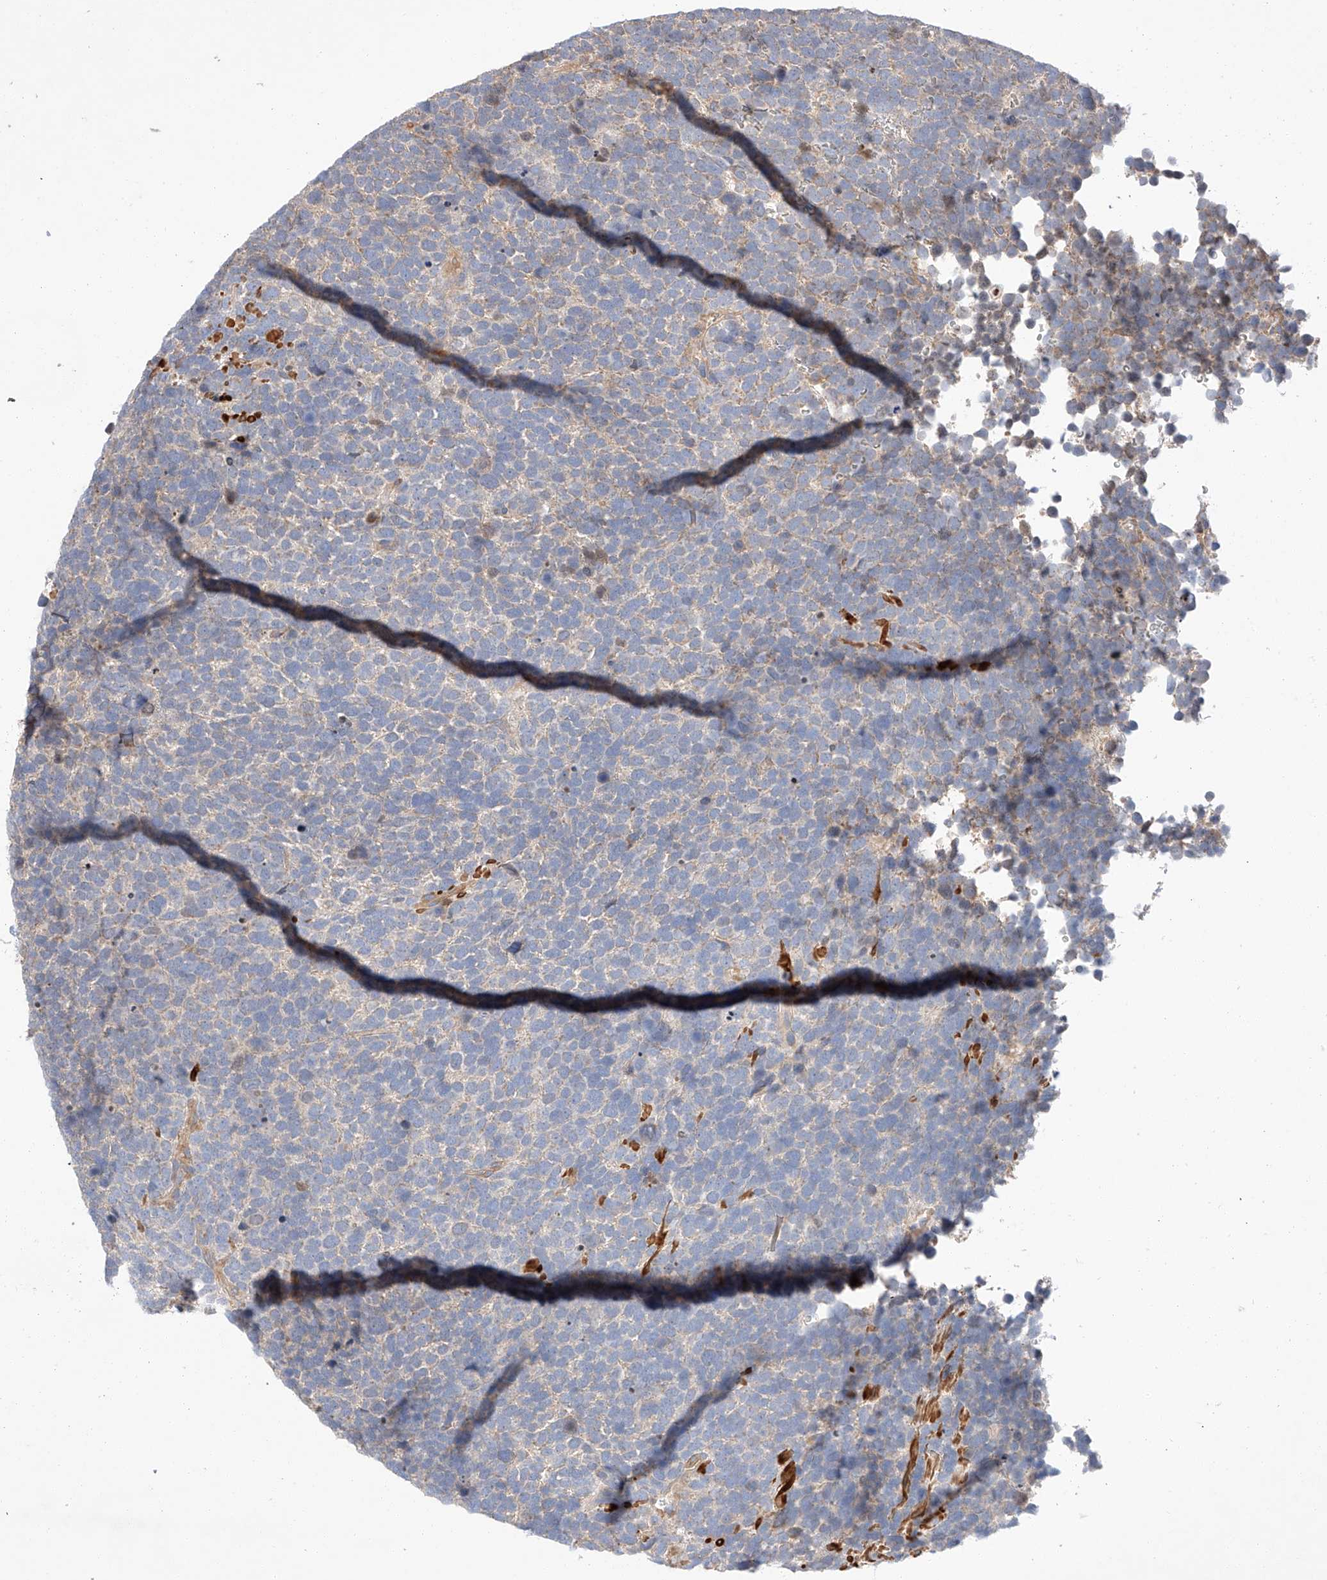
{"staining": {"intensity": "negative", "quantity": "none", "location": "none"}, "tissue": "urothelial cancer", "cell_type": "Tumor cells", "image_type": "cancer", "snomed": [{"axis": "morphology", "description": "Urothelial carcinoma, High grade"}, {"axis": "topography", "description": "Urinary bladder"}], "caption": "DAB immunohistochemical staining of human high-grade urothelial carcinoma exhibits no significant positivity in tumor cells. (Brightfield microscopy of DAB (3,3'-diaminobenzidine) IHC at high magnification).", "gene": "C6orf118", "patient": {"sex": "female", "age": 82}}